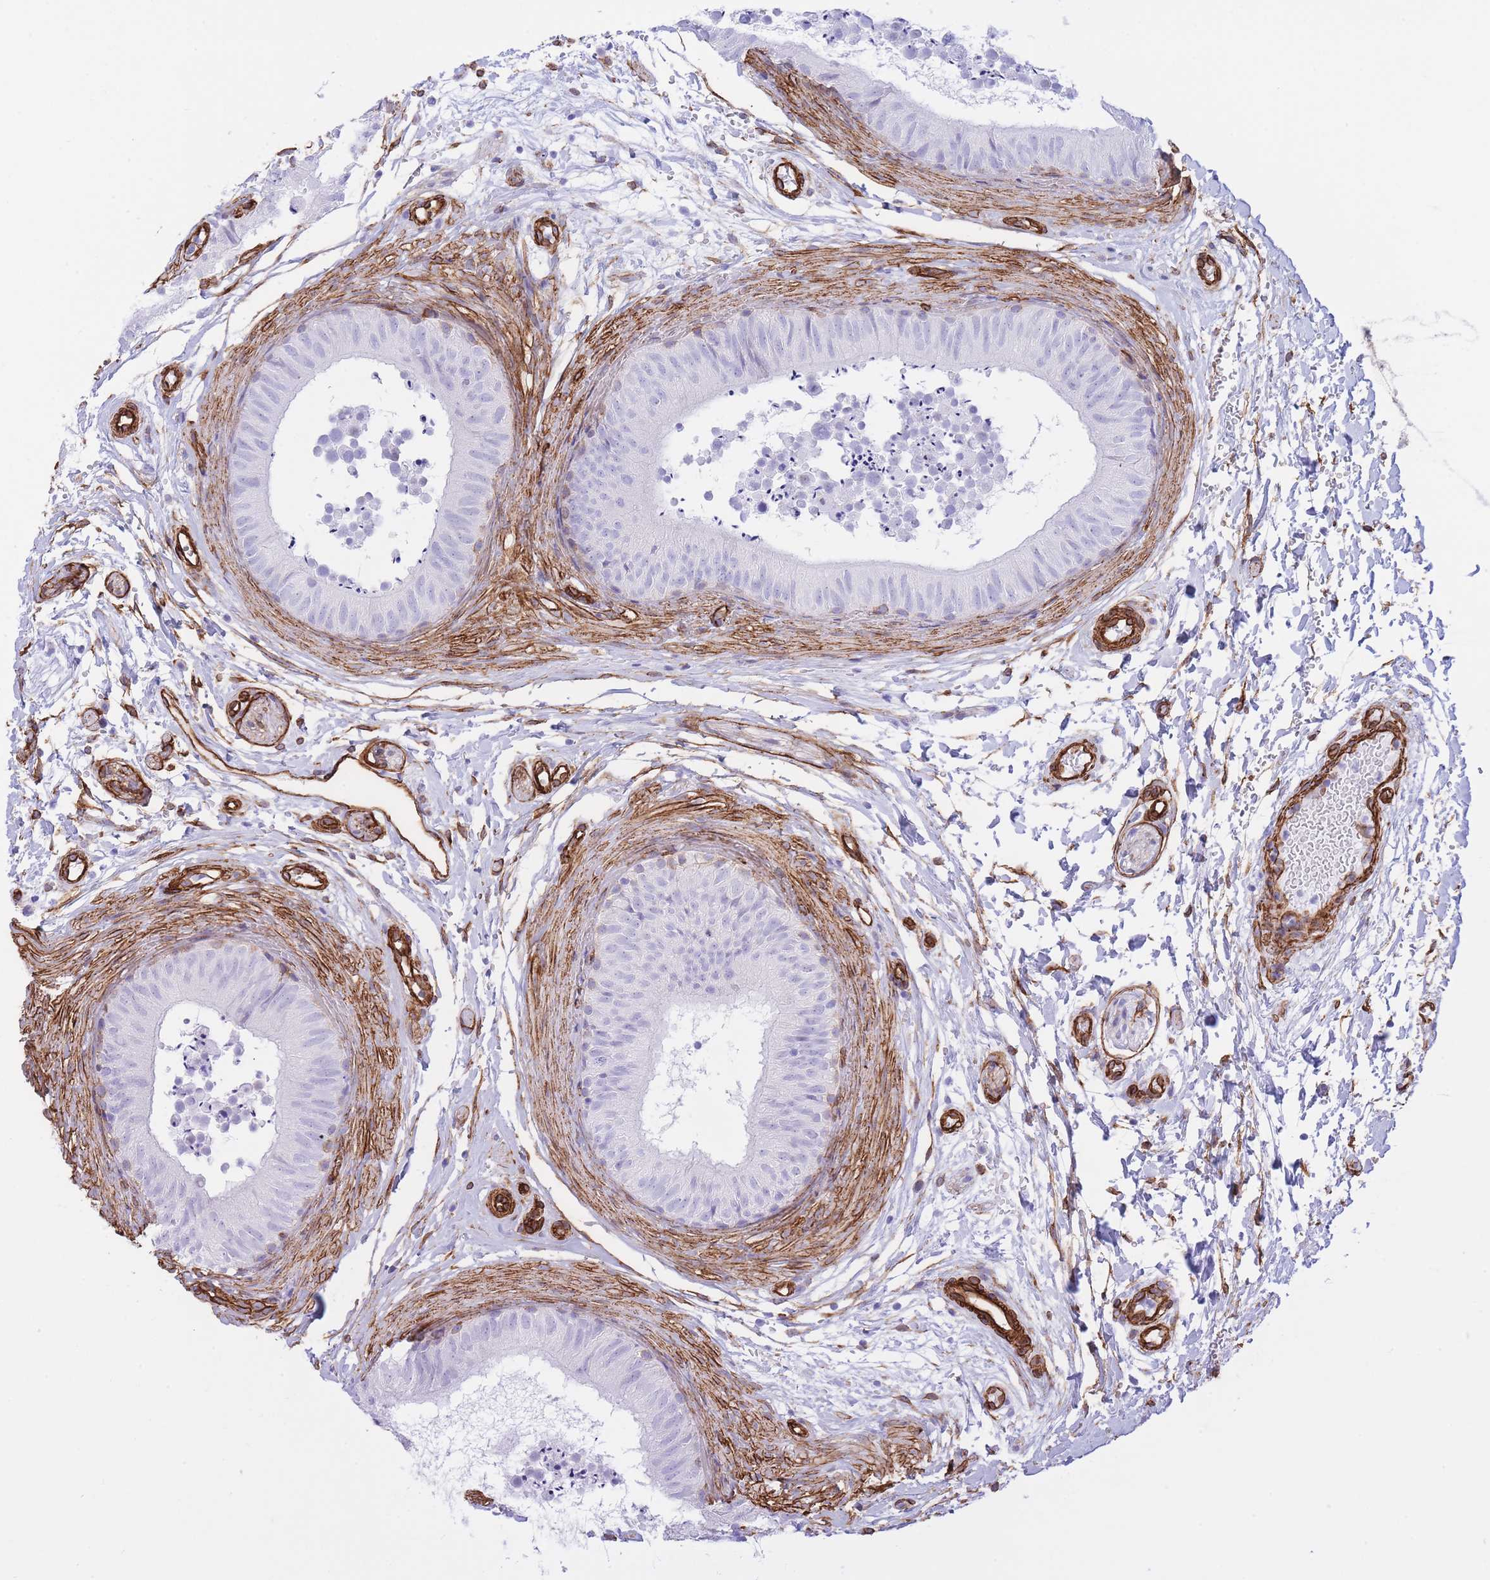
{"staining": {"intensity": "negative", "quantity": "none", "location": "none"}, "tissue": "epididymis", "cell_type": "Glandular cells", "image_type": "normal", "snomed": [{"axis": "morphology", "description": "Normal tissue, NOS"}, {"axis": "topography", "description": "Epididymis"}], "caption": "A high-resolution photomicrograph shows immunohistochemistry staining of normal epididymis, which exhibits no significant positivity in glandular cells.", "gene": "CAVIN1", "patient": {"sex": "male", "age": 15}}